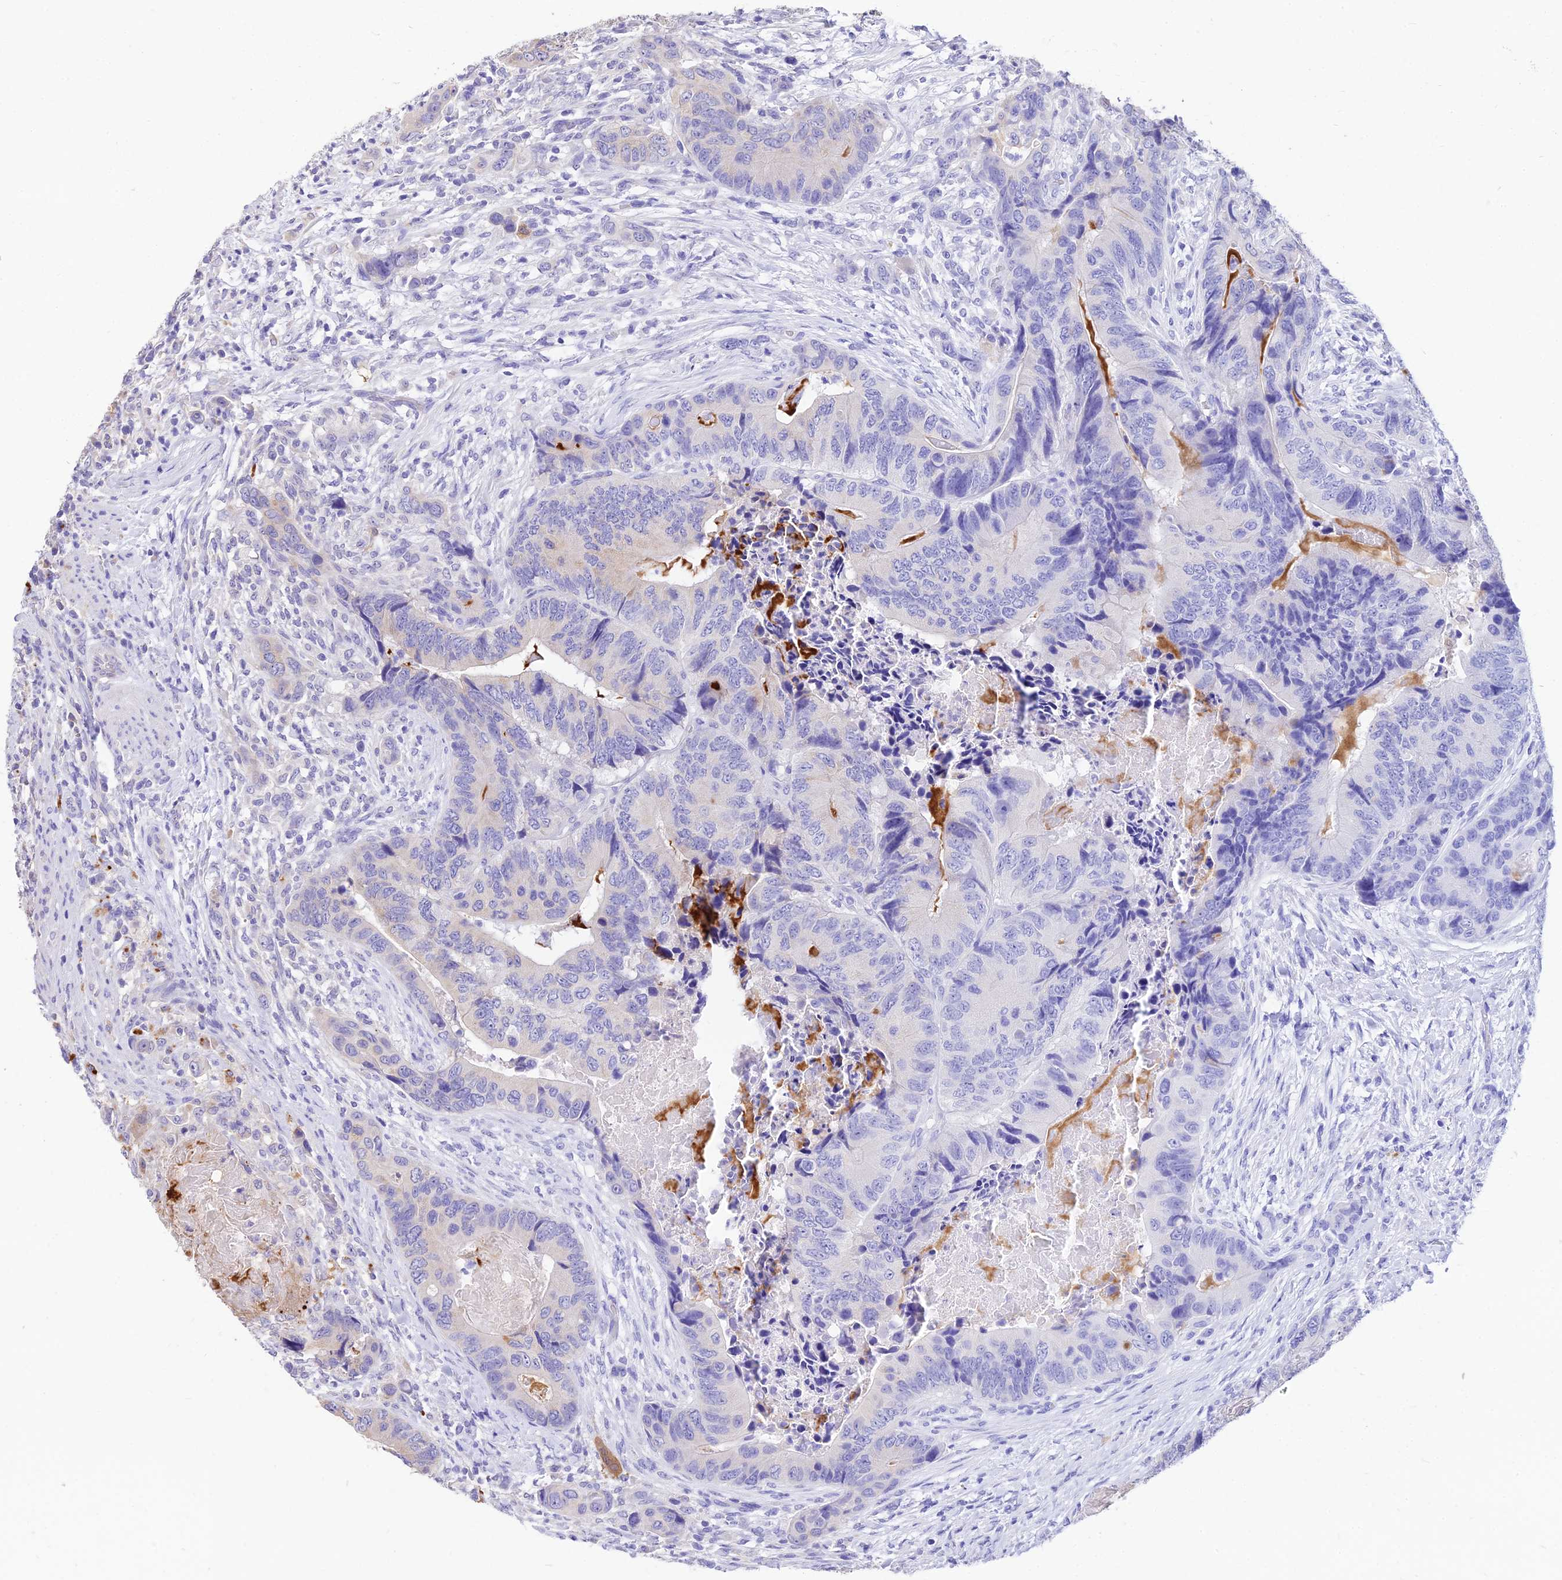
{"staining": {"intensity": "negative", "quantity": "none", "location": "none"}, "tissue": "colorectal cancer", "cell_type": "Tumor cells", "image_type": "cancer", "snomed": [{"axis": "morphology", "description": "Adenocarcinoma, NOS"}, {"axis": "topography", "description": "Colon"}], "caption": "IHC of human colorectal cancer (adenocarcinoma) shows no staining in tumor cells.", "gene": "SDHD", "patient": {"sex": "male", "age": 84}}